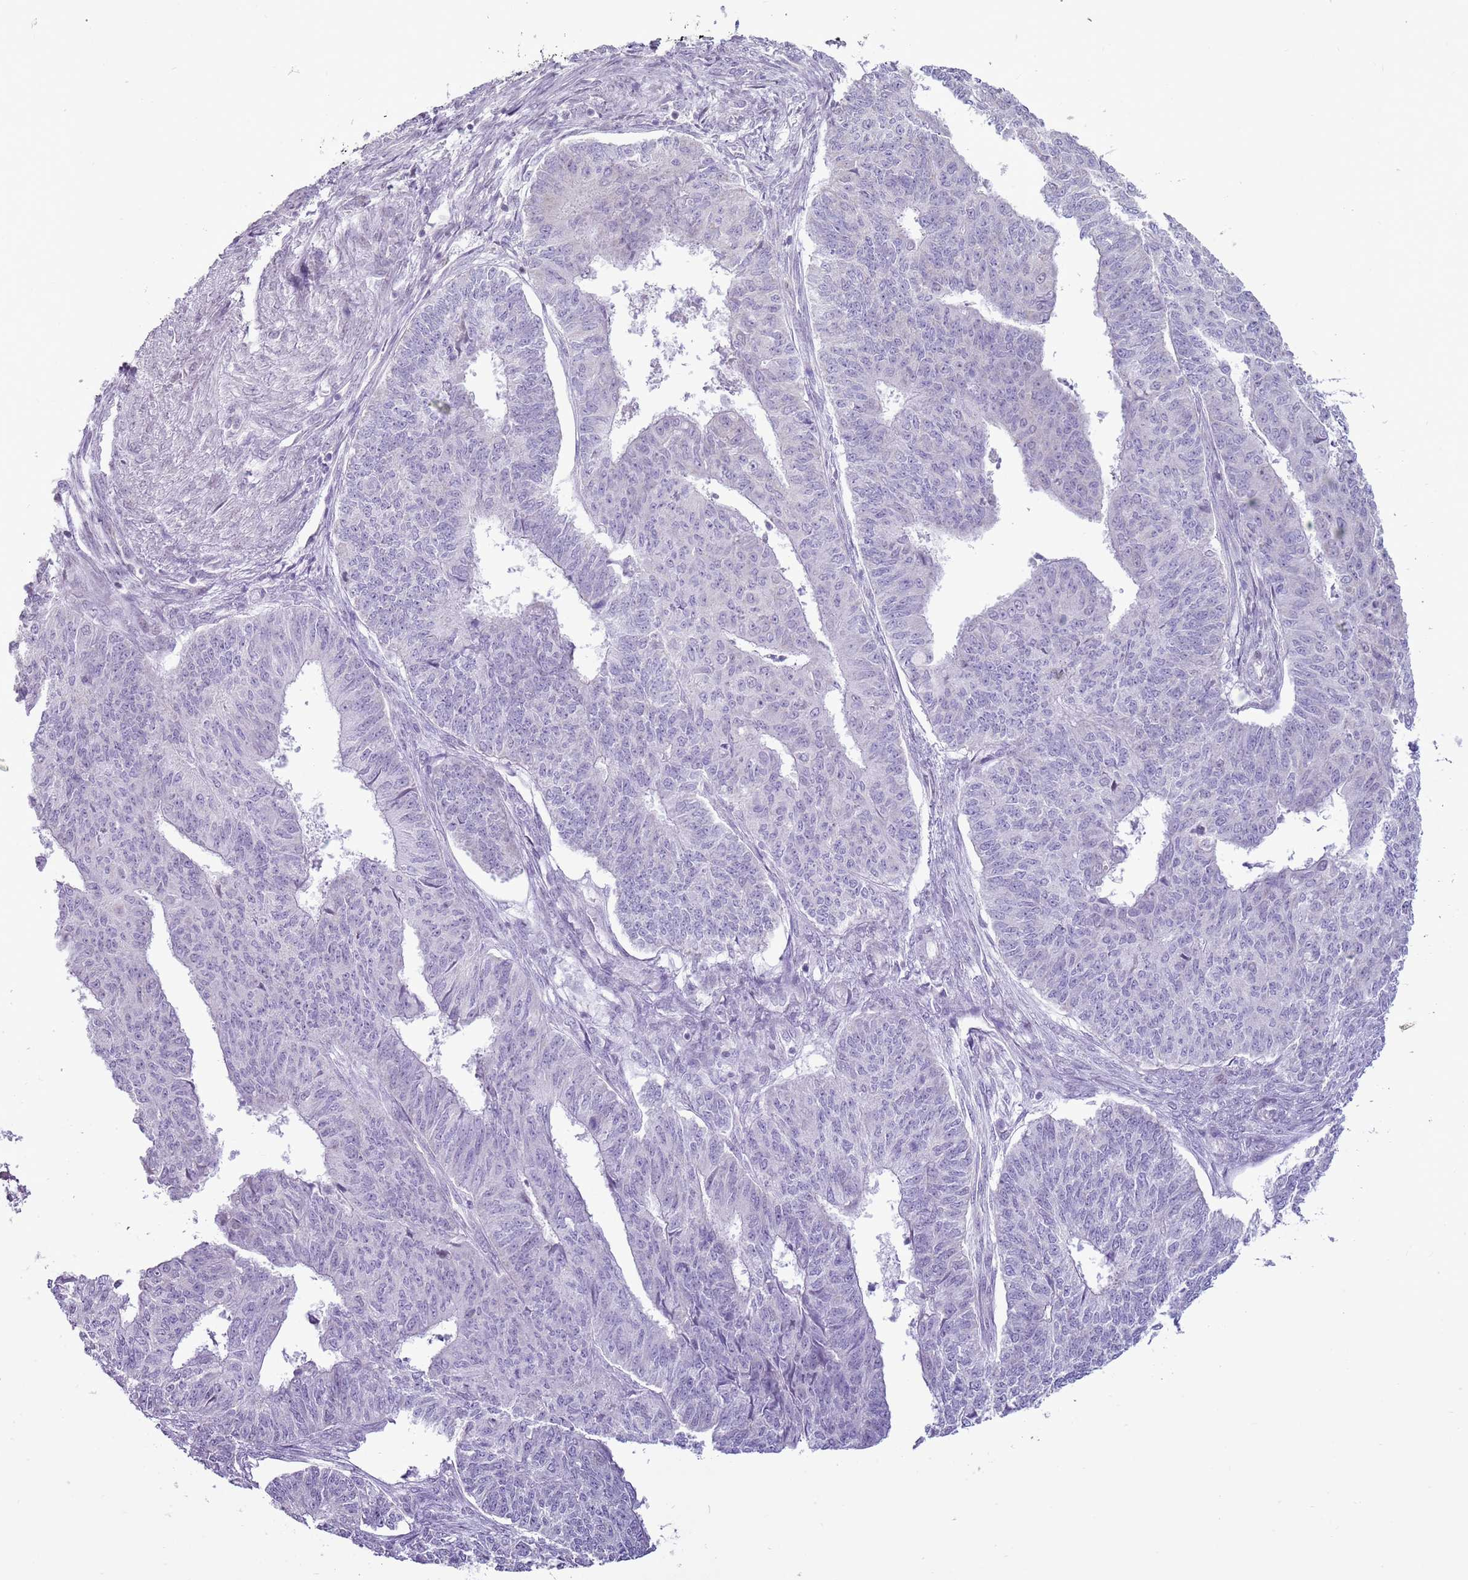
{"staining": {"intensity": "negative", "quantity": "none", "location": "none"}, "tissue": "endometrial cancer", "cell_type": "Tumor cells", "image_type": "cancer", "snomed": [{"axis": "morphology", "description": "Adenocarcinoma, NOS"}, {"axis": "topography", "description": "Endometrium"}], "caption": "Human endometrial cancer (adenocarcinoma) stained for a protein using IHC displays no staining in tumor cells.", "gene": "RPL3L", "patient": {"sex": "female", "age": 32}}